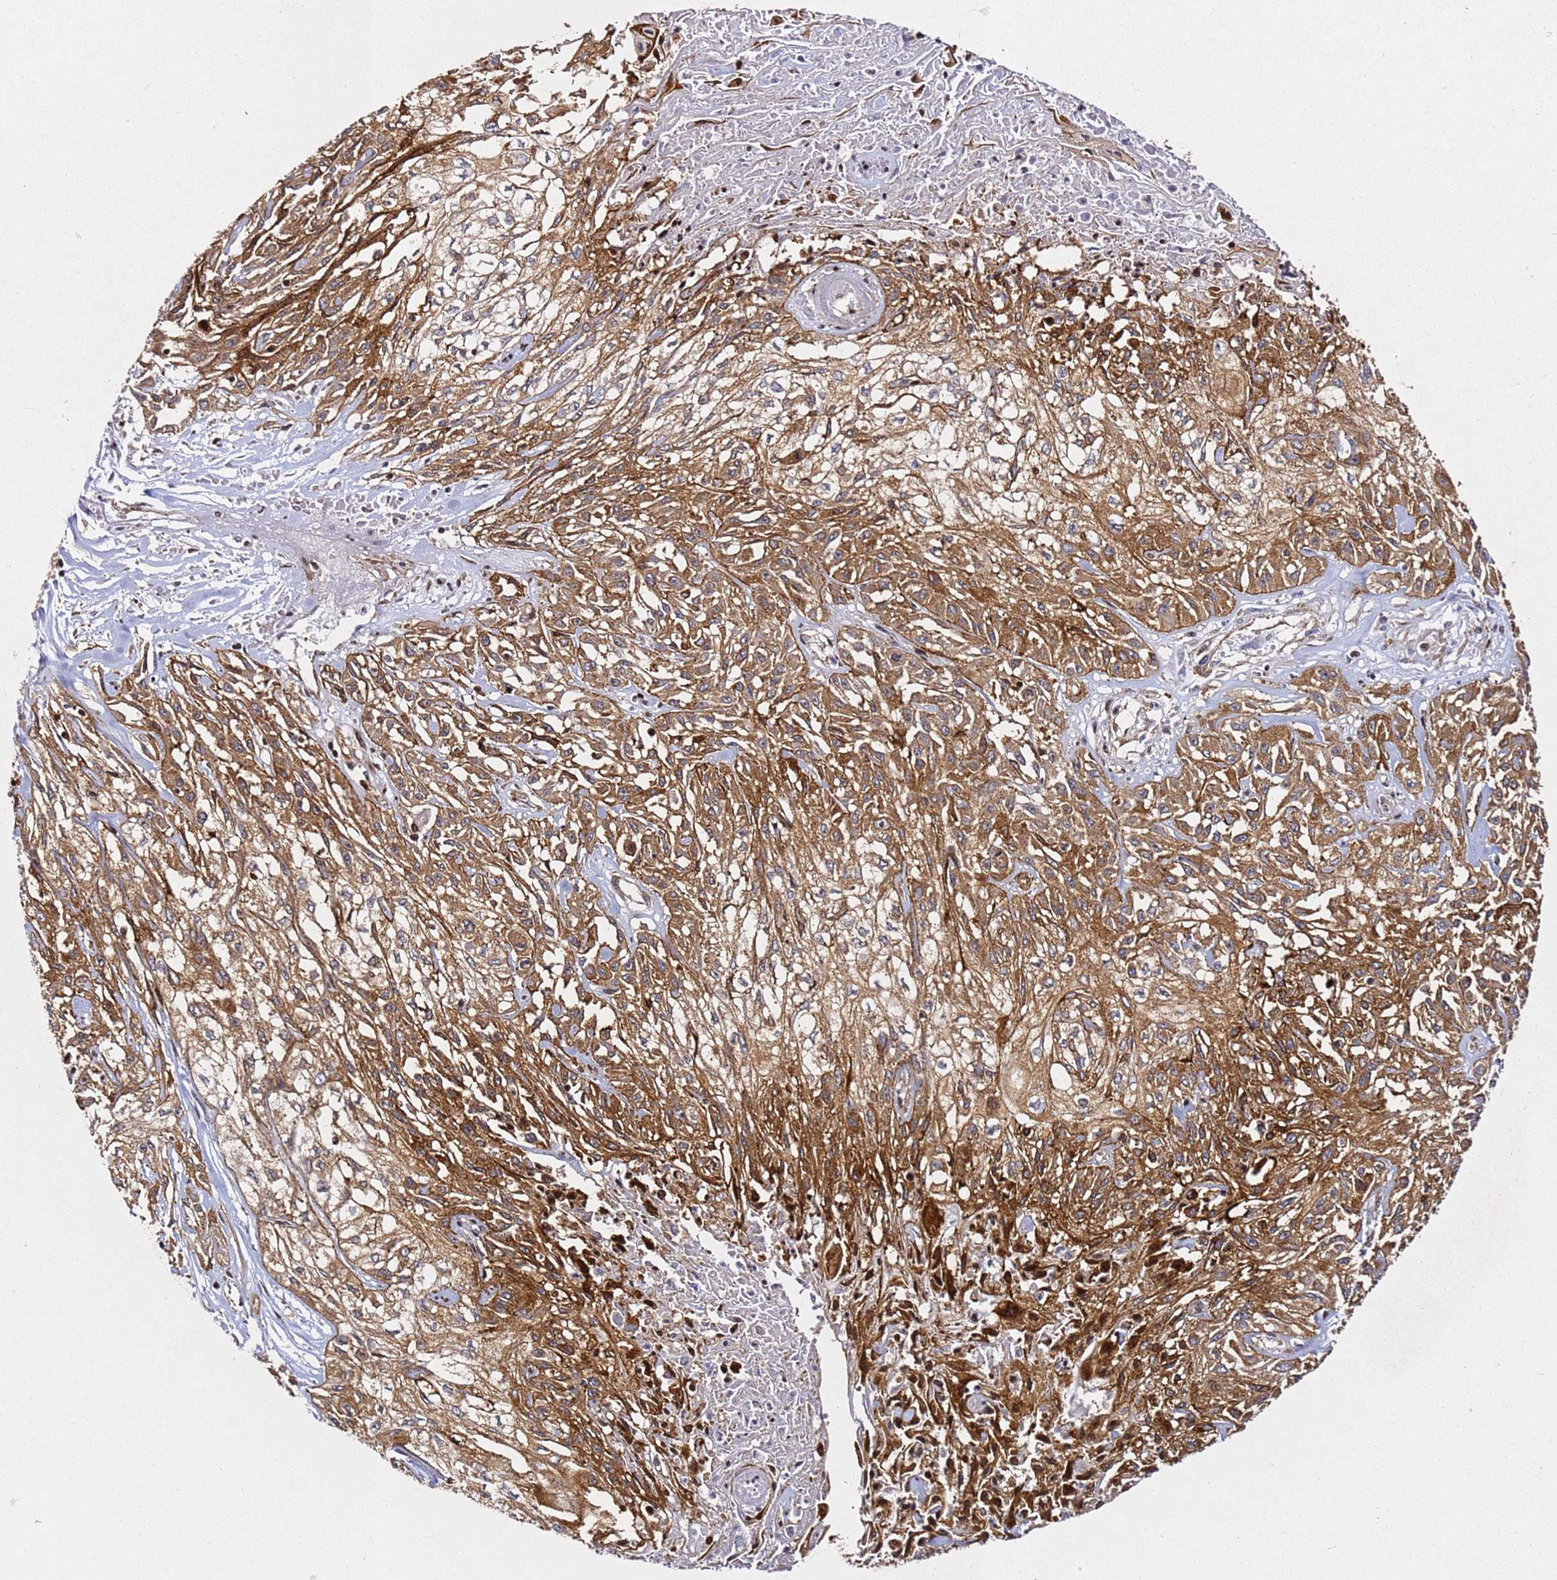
{"staining": {"intensity": "moderate", "quantity": ">75%", "location": "cytoplasmic/membranous"}, "tissue": "skin cancer", "cell_type": "Tumor cells", "image_type": "cancer", "snomed": [{"axis": "morphology", "description": "Squamous cell carcinoma, NOS"}, {"axis": "morphology", "description": "Squamous cell carcinoma, metastatic, NOS"}, {"axis": "topography", "description": "Skin"}, {"axis": "topography", "description": "Lymph node"}], "caption": "Protein expression analysis of human skin metastatic squamous cell carcinoma reveals moderate cytoplasmic/membranous expression in approximately >75% of tumor cells. Ihc stains the protein of interest in brown and the nuclei are stained blue.", "gene": "ZNF296", "patient": {"sex": "male", "age": 75}}